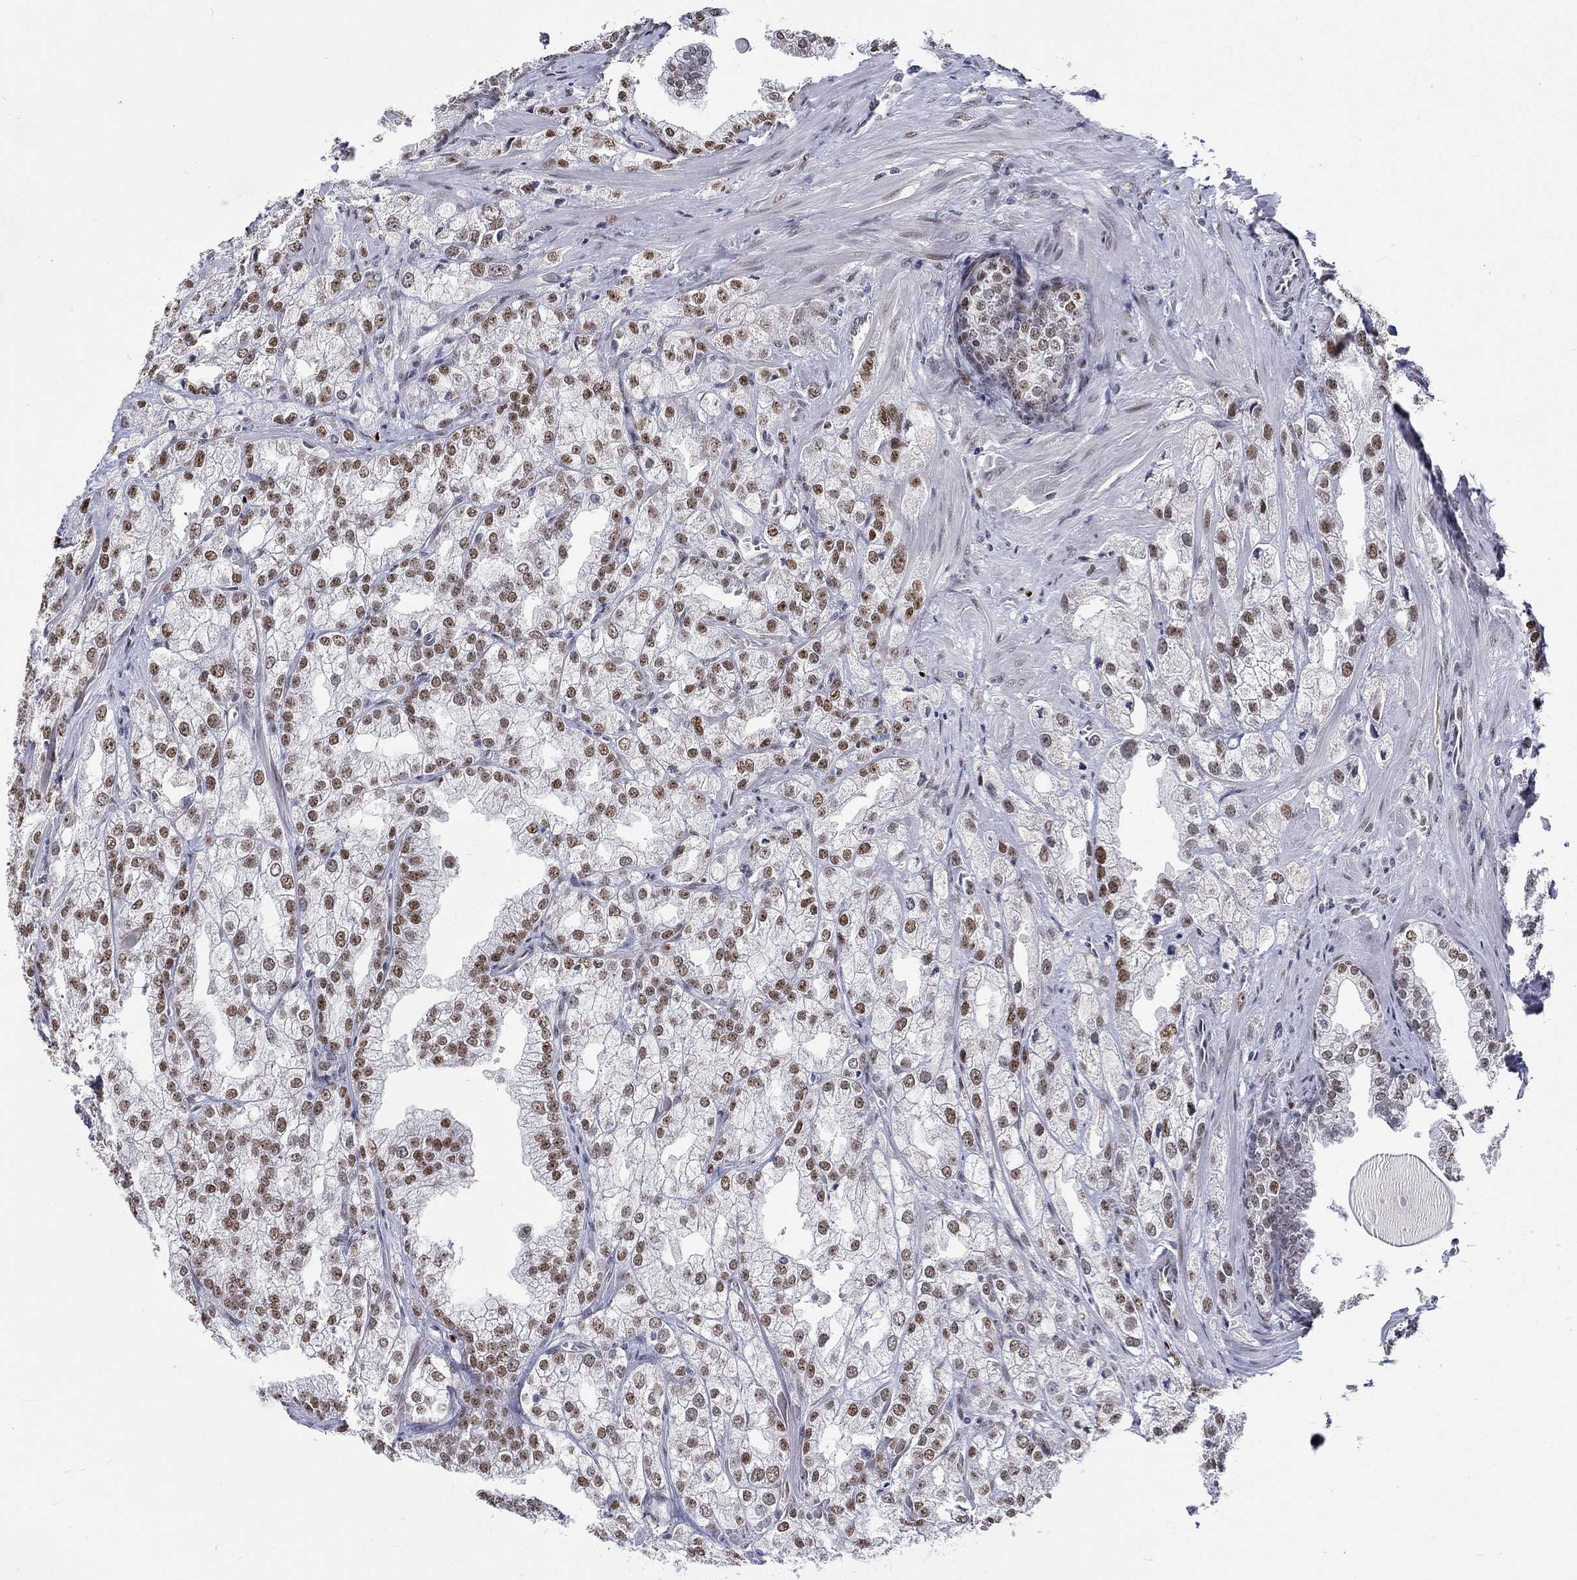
{"staining": {"intensity": "moderate", "quantity": ">75%", "location": "nuclear"}, "tissue": "prostate cancer", "cell_type": "Tumor cells", "image_type": "cancer", "snomed": [{"axis": "morphology", "description": "Adenocarcinoma, NOS"}, {"axis": "topography", "description": "Prostate"}], "caption": "Immunohistochemistry (IHC) of human prostate cancer (adenocarcinoma) reveals medium levels of moderate nuclear positivity in approximately >75% of tumor cells.", "gene": "GATA2", "patient": {"sex": "male", "age": 70}}